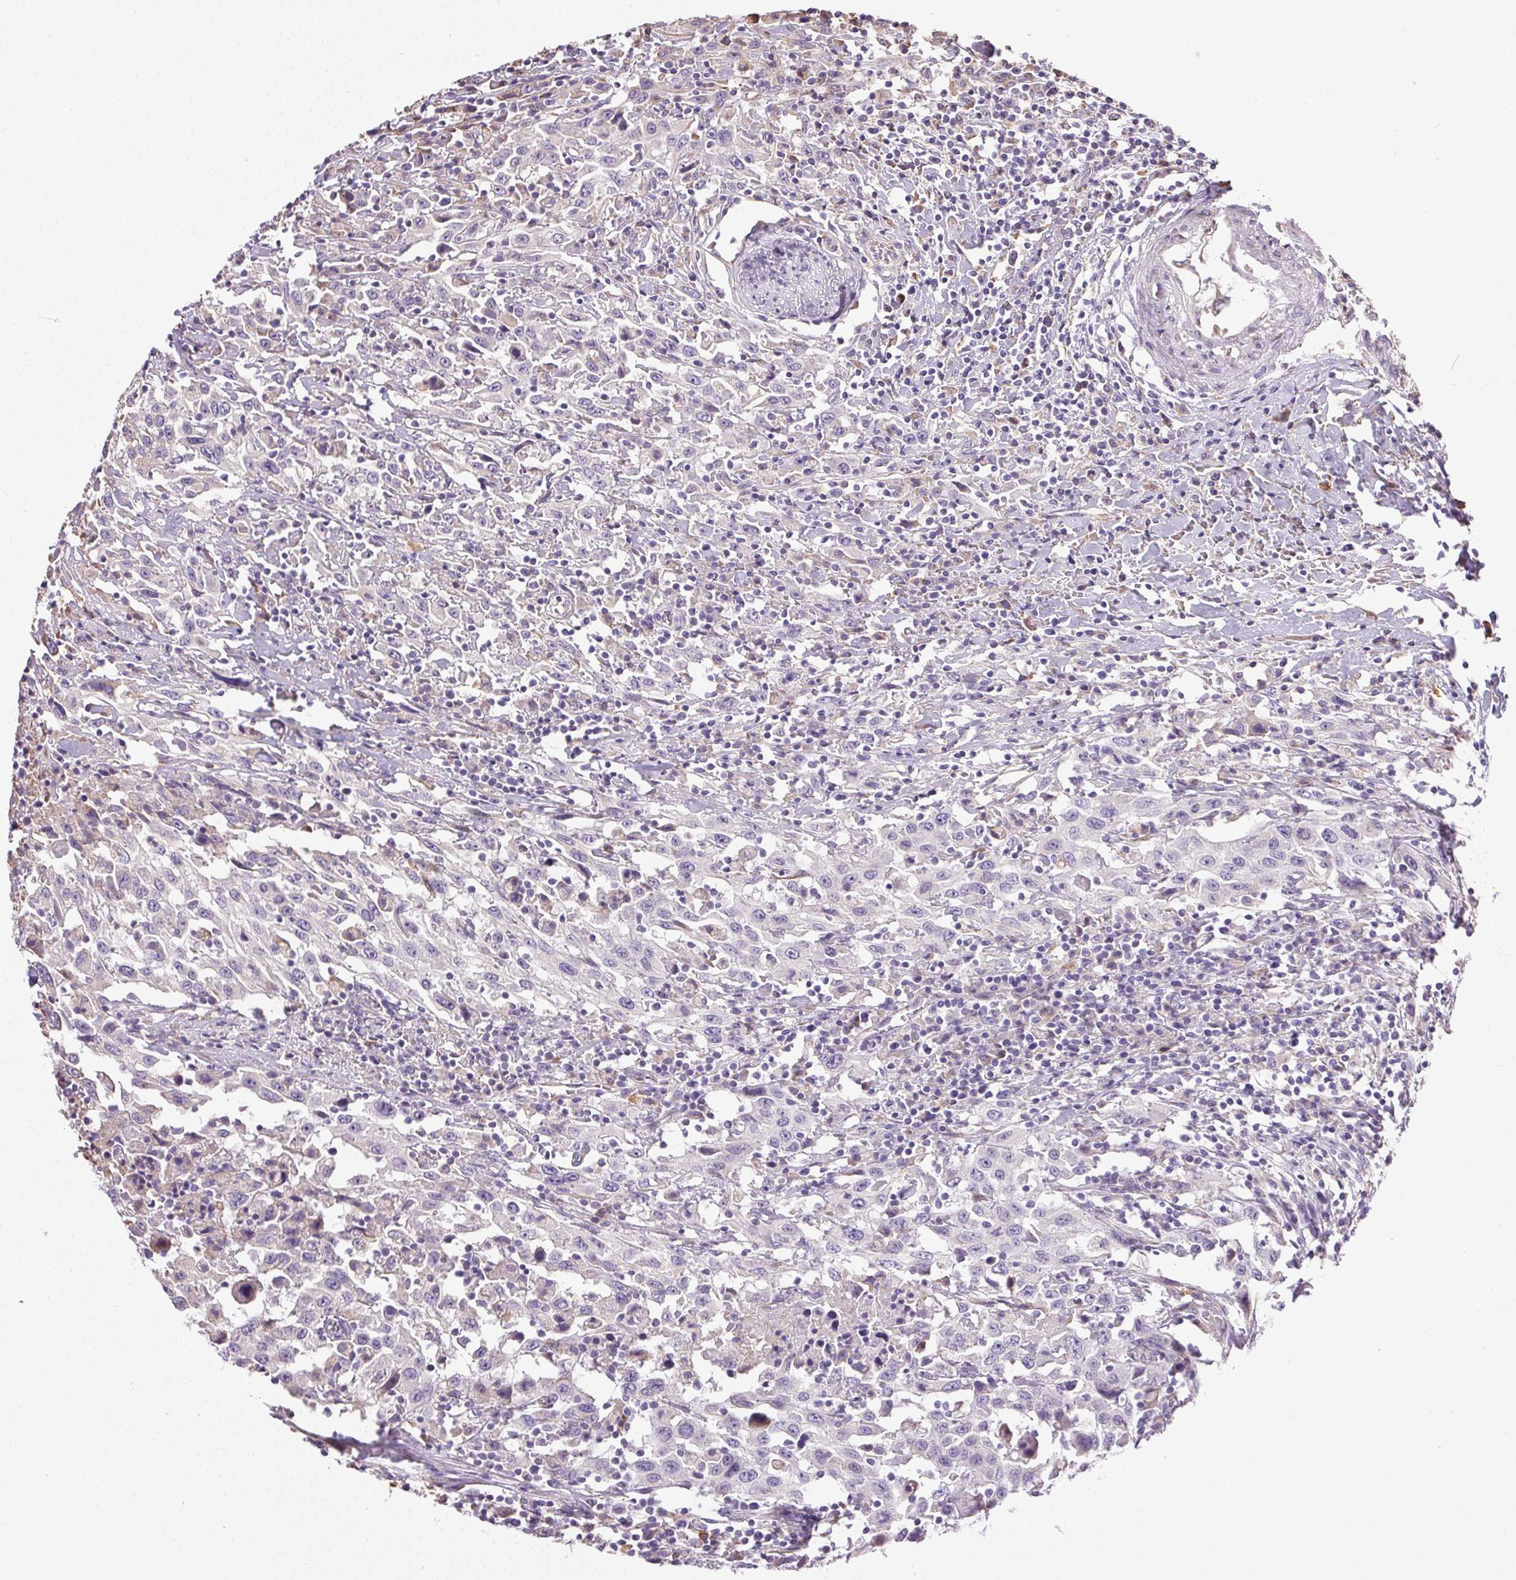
{"staining": {"intensity": "negative", "quantity": "none", "location": "none"}, "tissue": "urothelial cancer", "cell_type": "Tumor cells", "image_type": "cancer", "snomed": [{"axis": "morphology", "description": "Urothelial carcinoma, High grade"}, {"axis": "topography", "description": "Urinary bladder"}], "caption": "Immunohistochemistry image of high-grade urothelial carcinoma stained for a protein (brown), which reveals no staining in tumor cells. (Brightfield microscopy of DAB (3,3'-diaminobenzidine) IHC at high magnification).", "gene": "SNX31", "patient": {"sex": "male", "age": 61}}